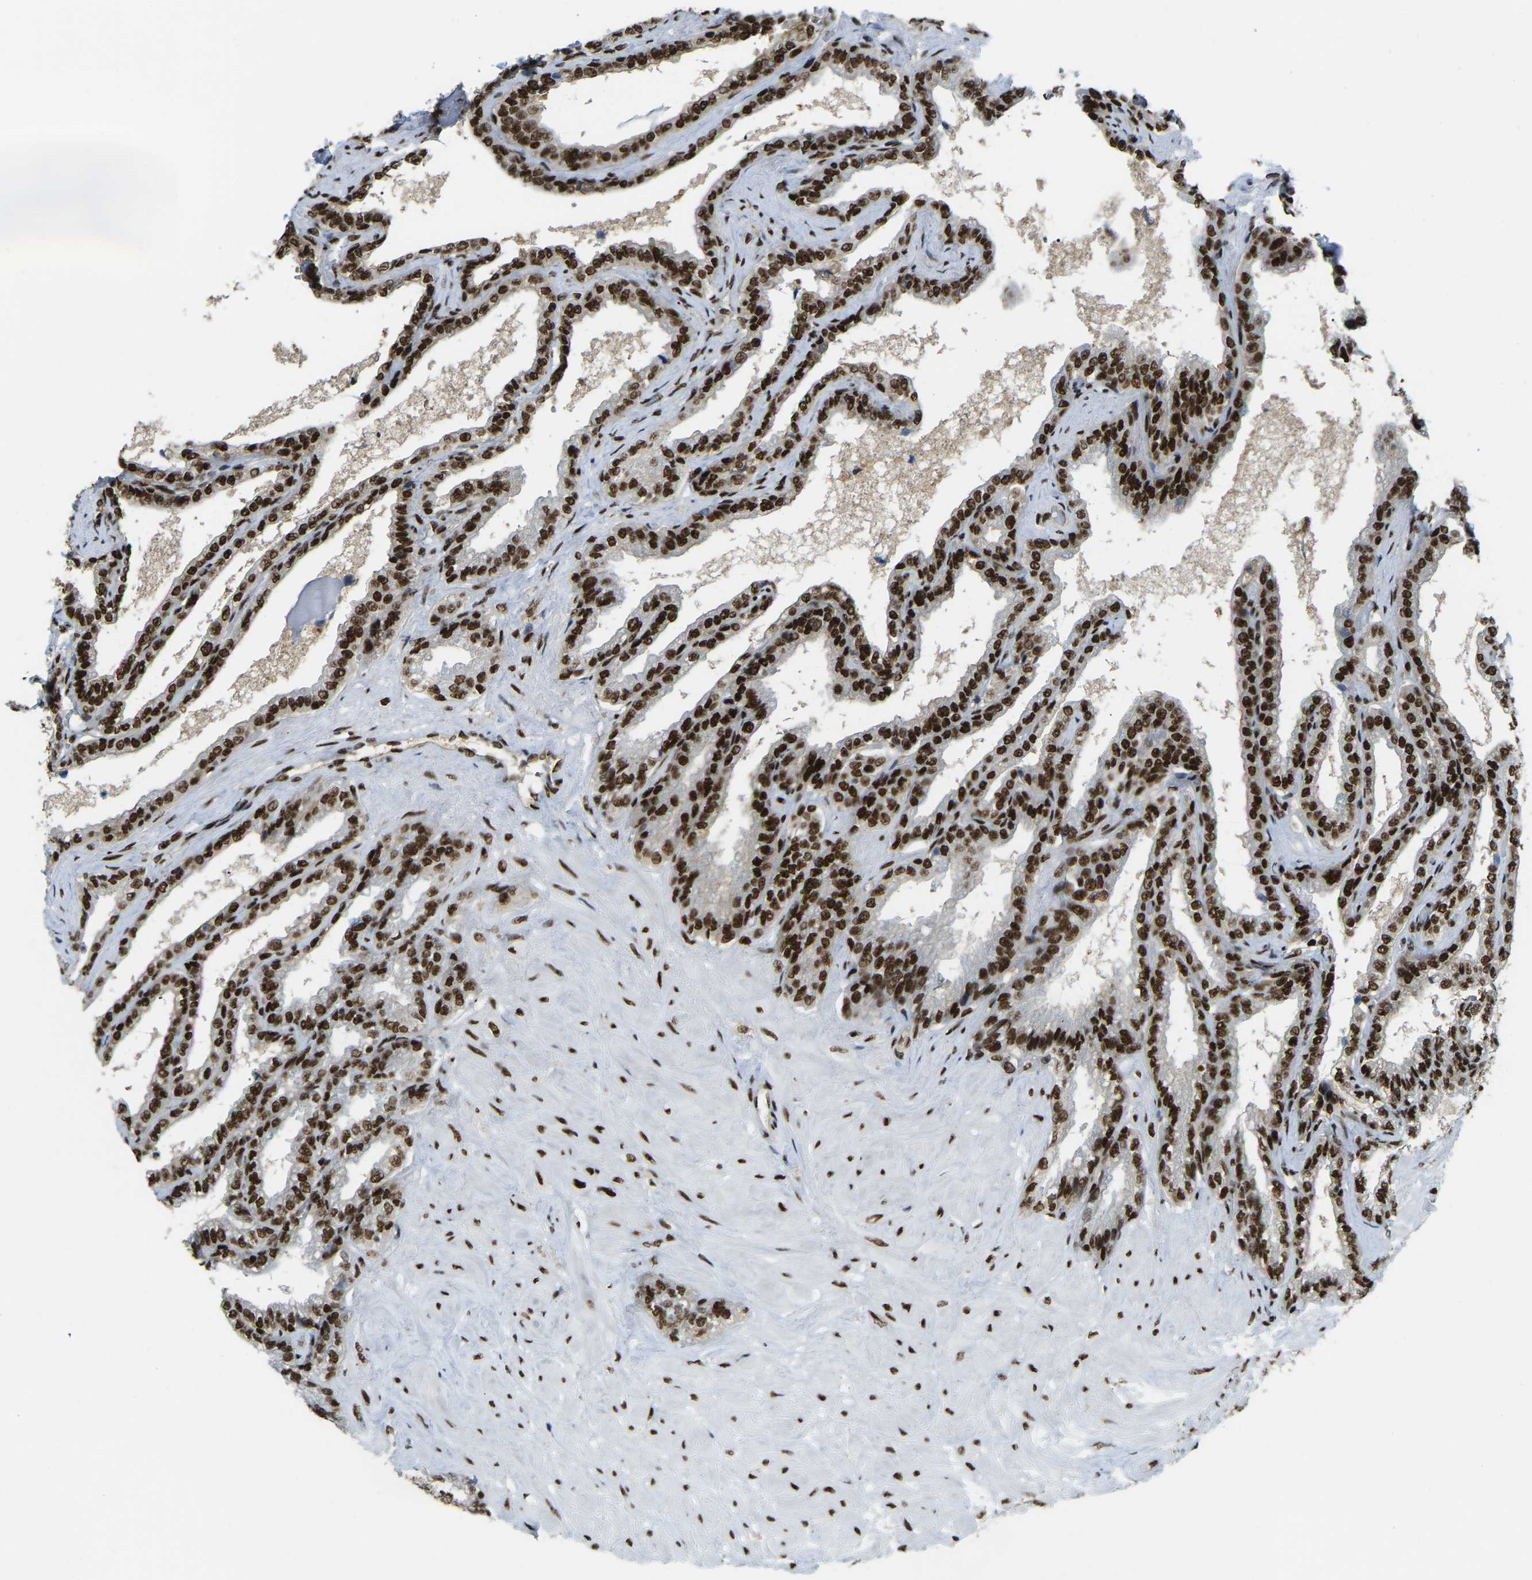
{"staining": {"intensity": "strong", "quantity": ">75%", "location": "nuclear"}, "tissue": "seminal vesicle", "cell_type": "Glandular cells", "image_type": "normal", "snomed": [{"axis": "morphology", "description": "Normal tissue, NOS"}, {"axis": "topography", "description": "Seminal veicle"}], "caption": "Protein expression analysis of benign seminal vesicle shows strong nuclear positivity in approximately >75% of glandular cells. Immunohistochemistry (ihc) stains the protein of interest in brown and the nuclei are stained blue.", "gene": "NUMA1", "patient": {"sex": "male", "age": 46}}